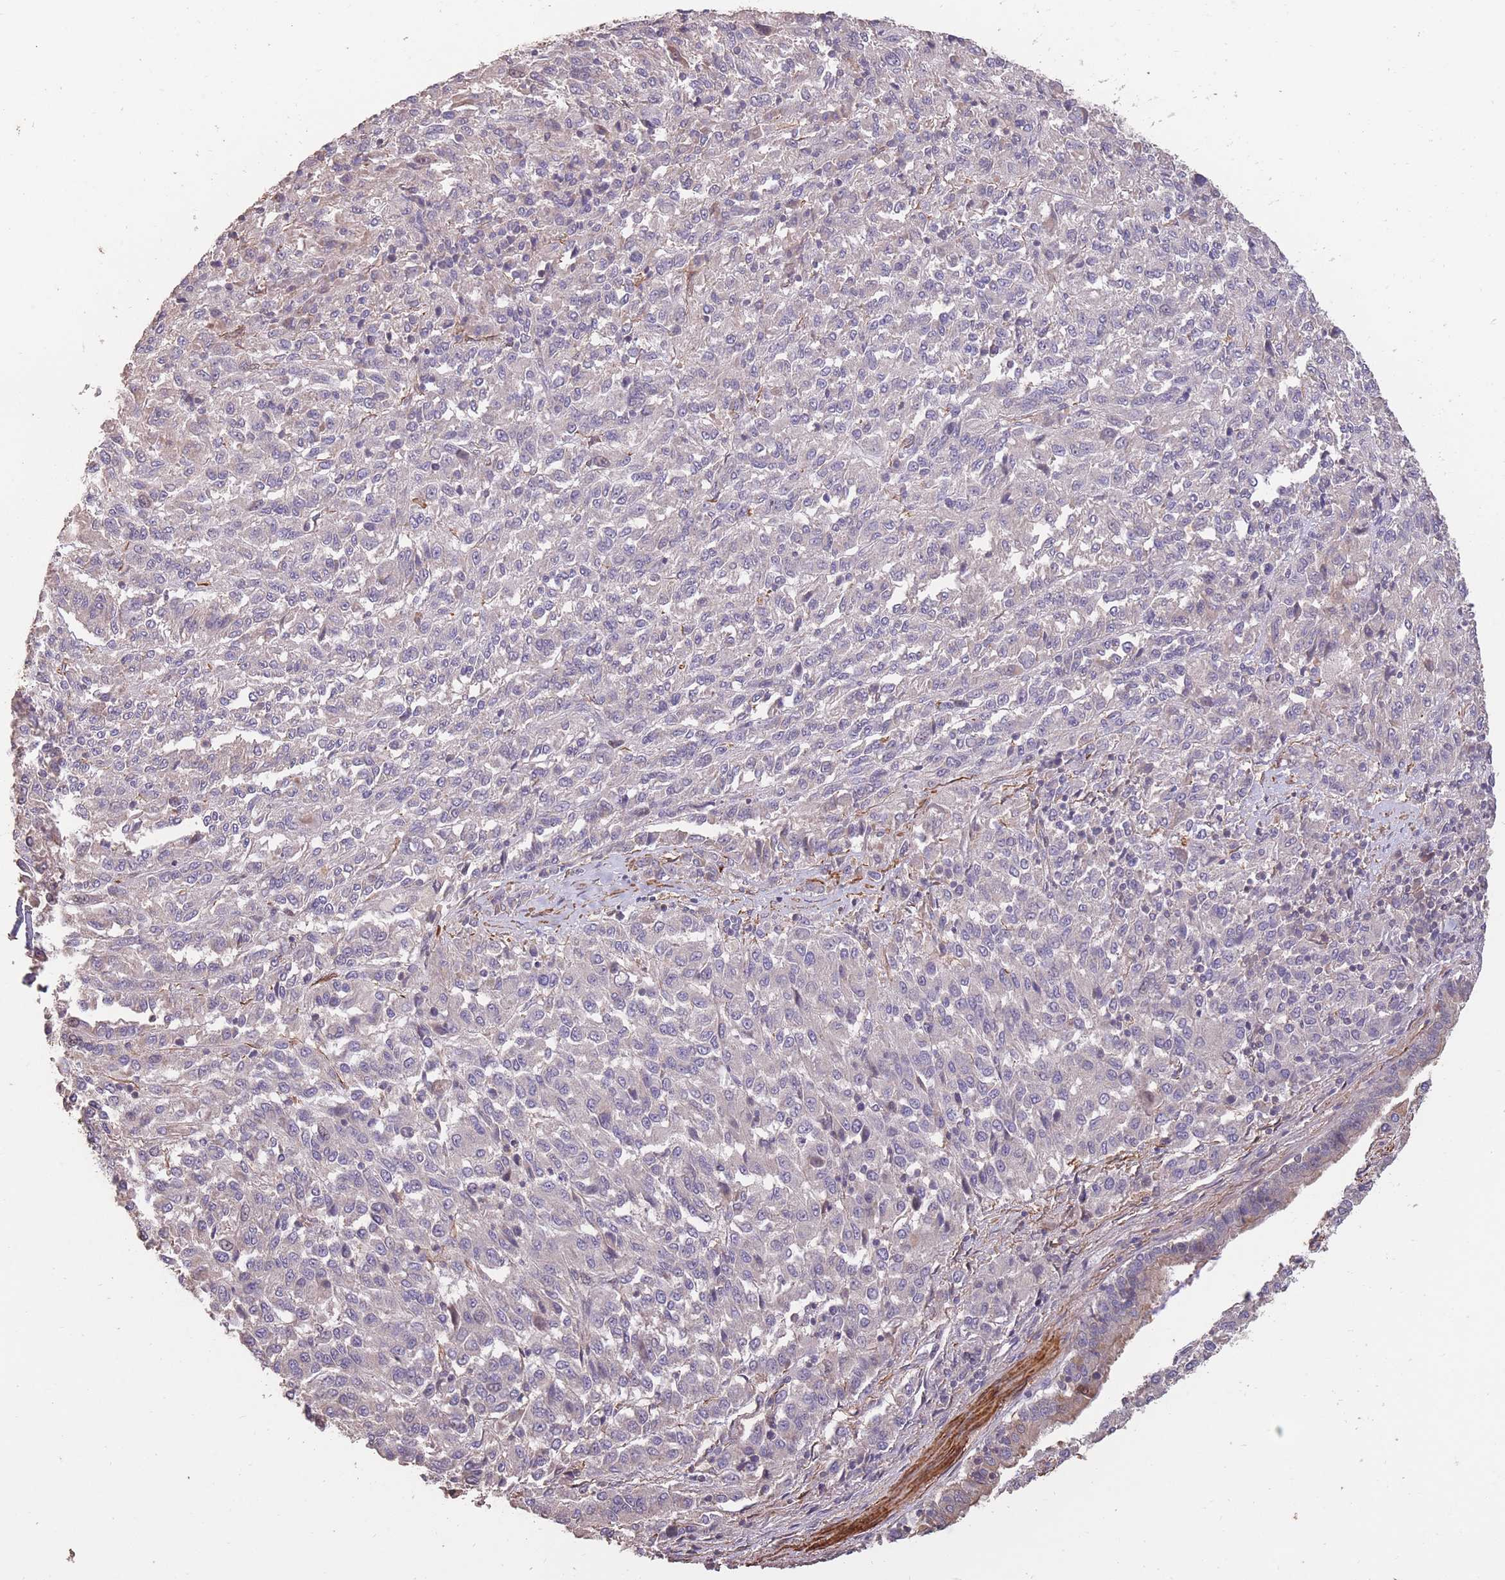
{"staining": {"intensity": "negative", "quantity": "none", "location": "none"}, "tissue": "melanoma", "cell_type": "Tumor cells", "image_type": "cancer", "snomed": [{"axis": "morphology", "description": "Malignant melanoma, Metastatic site"}, {"axis": "topography", "description": "Lung"}], "caption": "There is no significant expression in tumor cells of malignant melanoma (metastatic site).", "gene": "NLRC4", "patient": {"sex": "male", "age": 64}}